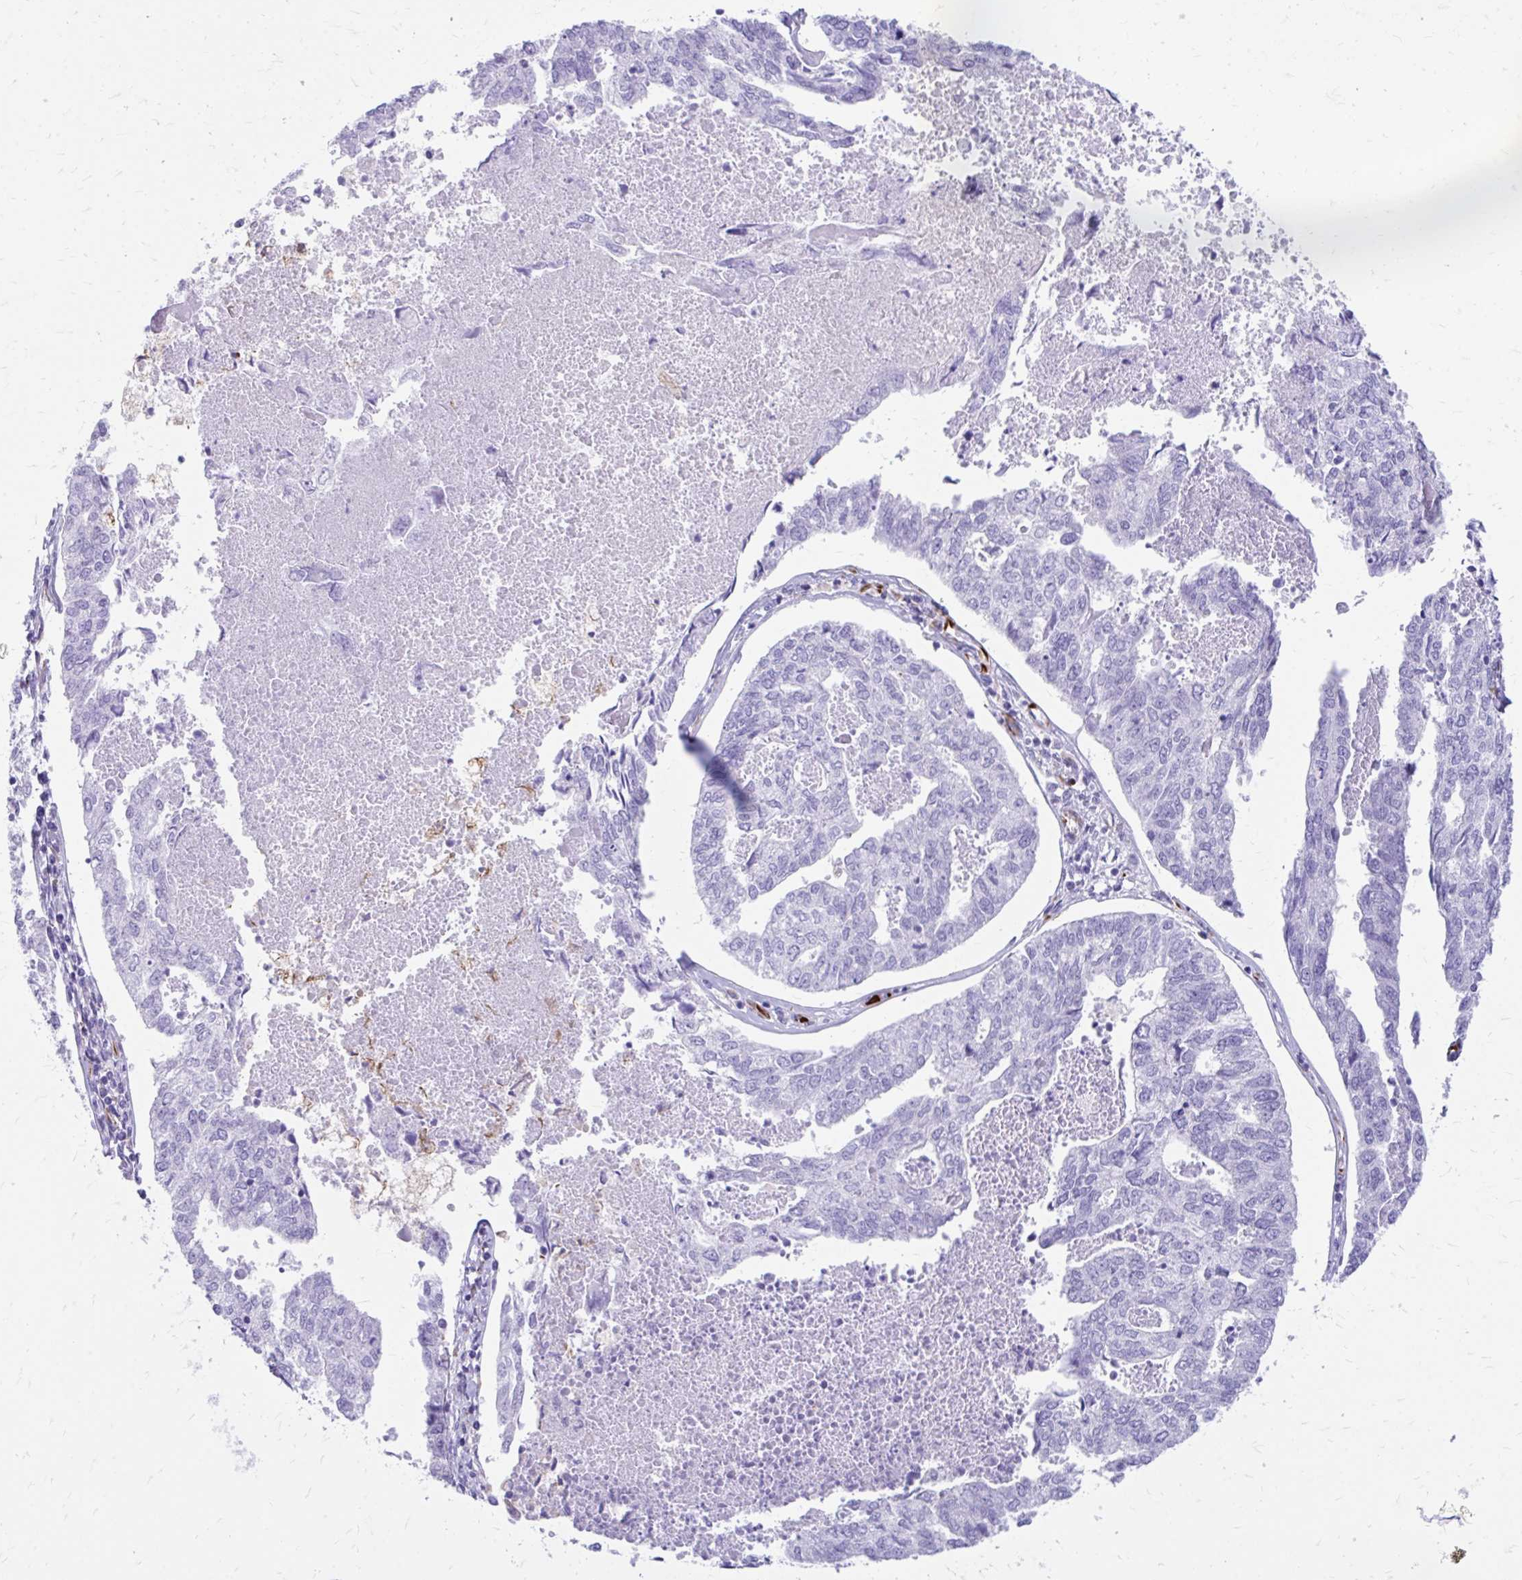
{"staining": {"intensity": "negative", "quantity": "none", "location": "none"}, "tissue": "endometrial cancer", "cell_type": "Tumor cells", "image_type": "cancer", "snomed": [{"axis": "morphology", "description": "Adenocarcinoma, NOS"}, {"axis": "topography", "description": "Endometrium"}], "caption": "Immunohistochemistry of endometrial cancer exhibits no positivity in tumor cells.", "gene": "ZNF699", "patient": {"sex": "female", "age": 73}}